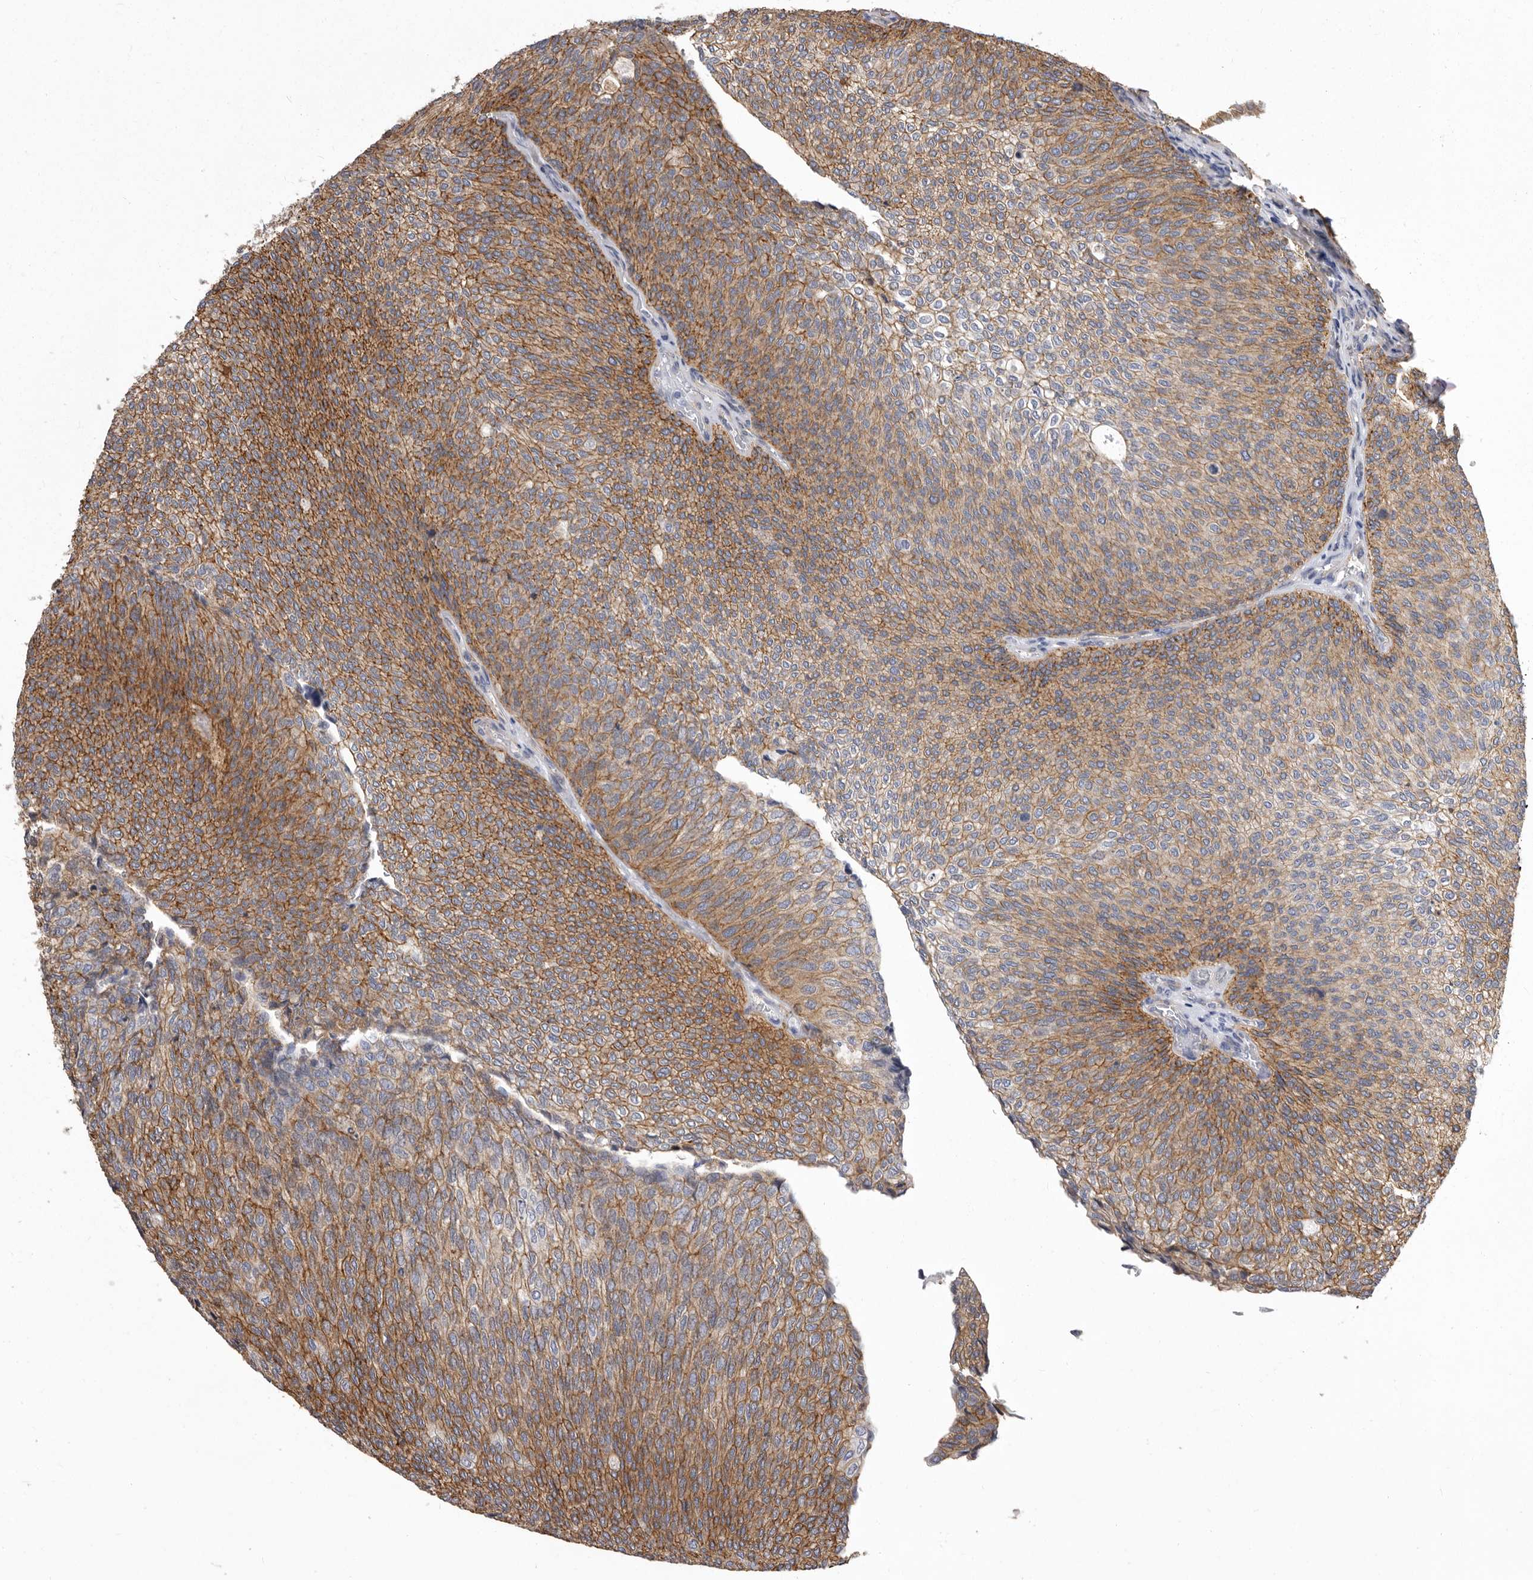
{"staining": {"intensity": "moderate", "quantity": "25%-75%", "location": "cytoplasmic/membranous"}, "tissue": "urothelial cancer", "cell_type": "Tumor cells", "image_type": "cancer", "snomed": [{"axis": "morphology", "description": "Urothelial carcinoma, Low grade"}, {"axis": "topography", "description": "Urinary bladder"}], "caption": "Human urothelial cancer stained with a brown dye displays moderate cytoplasmic/membranous positive expression in about 25%-75% of tumor cells.", "gene": "ENAH", "patient": {"sex": "female", "age": 79}}